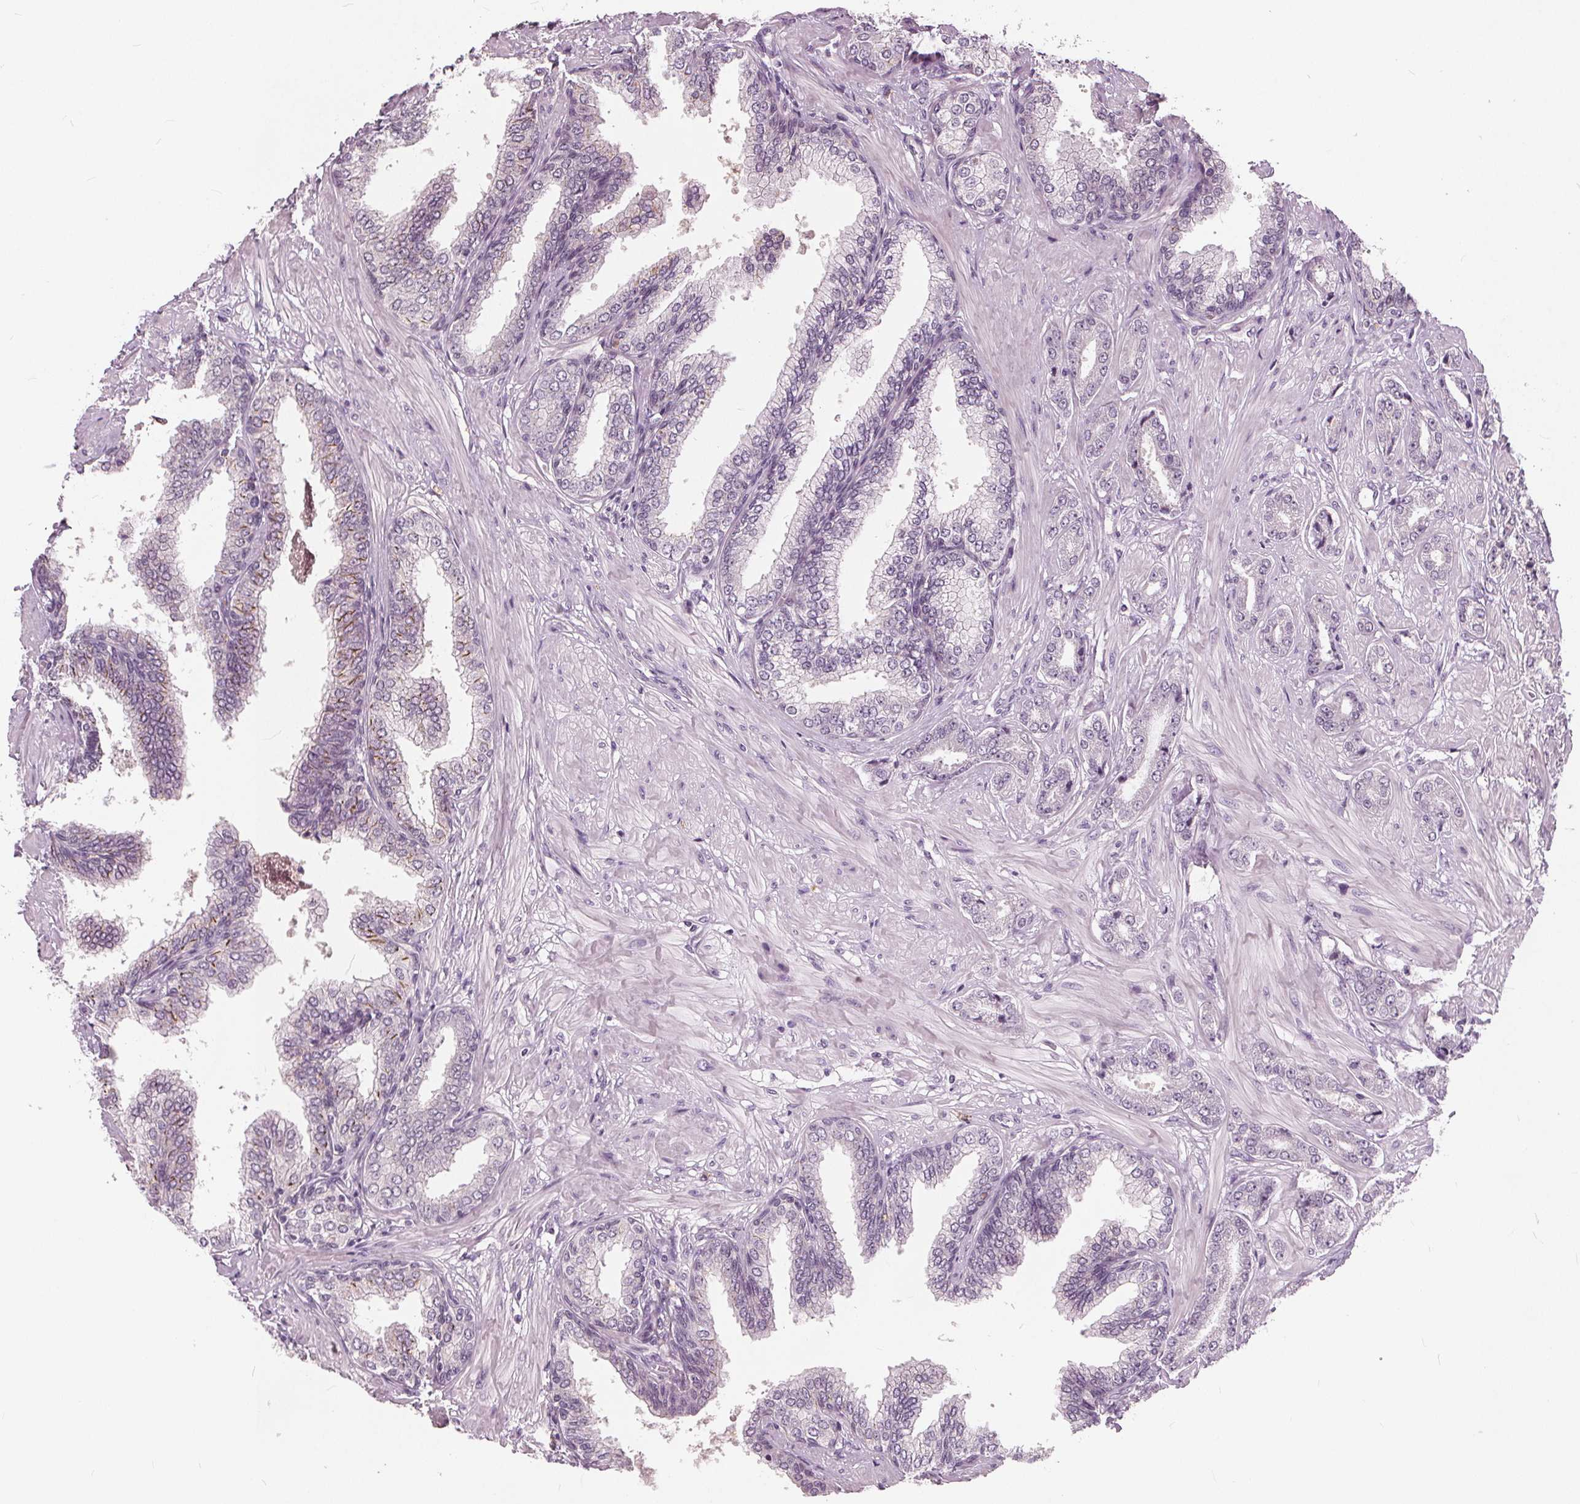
{"staining": {"intensity": "negative", "quantity": "none", "location": "none"}, "tissue": "prostate cancer", "cell_type": "Tumor cells", "image_type": "cancer", "snomed": [{"axis": "morphology", "description": "Adenocarcinoma, Low grade"}, {"axis": "topography", "description": "Prostate"}], "caption": "Prostate cancer stained for a protein using IHC demonstrates no positivity tumor cells.", "gene": "TKFC", "patient": {"sex": "male", "age": 55}}